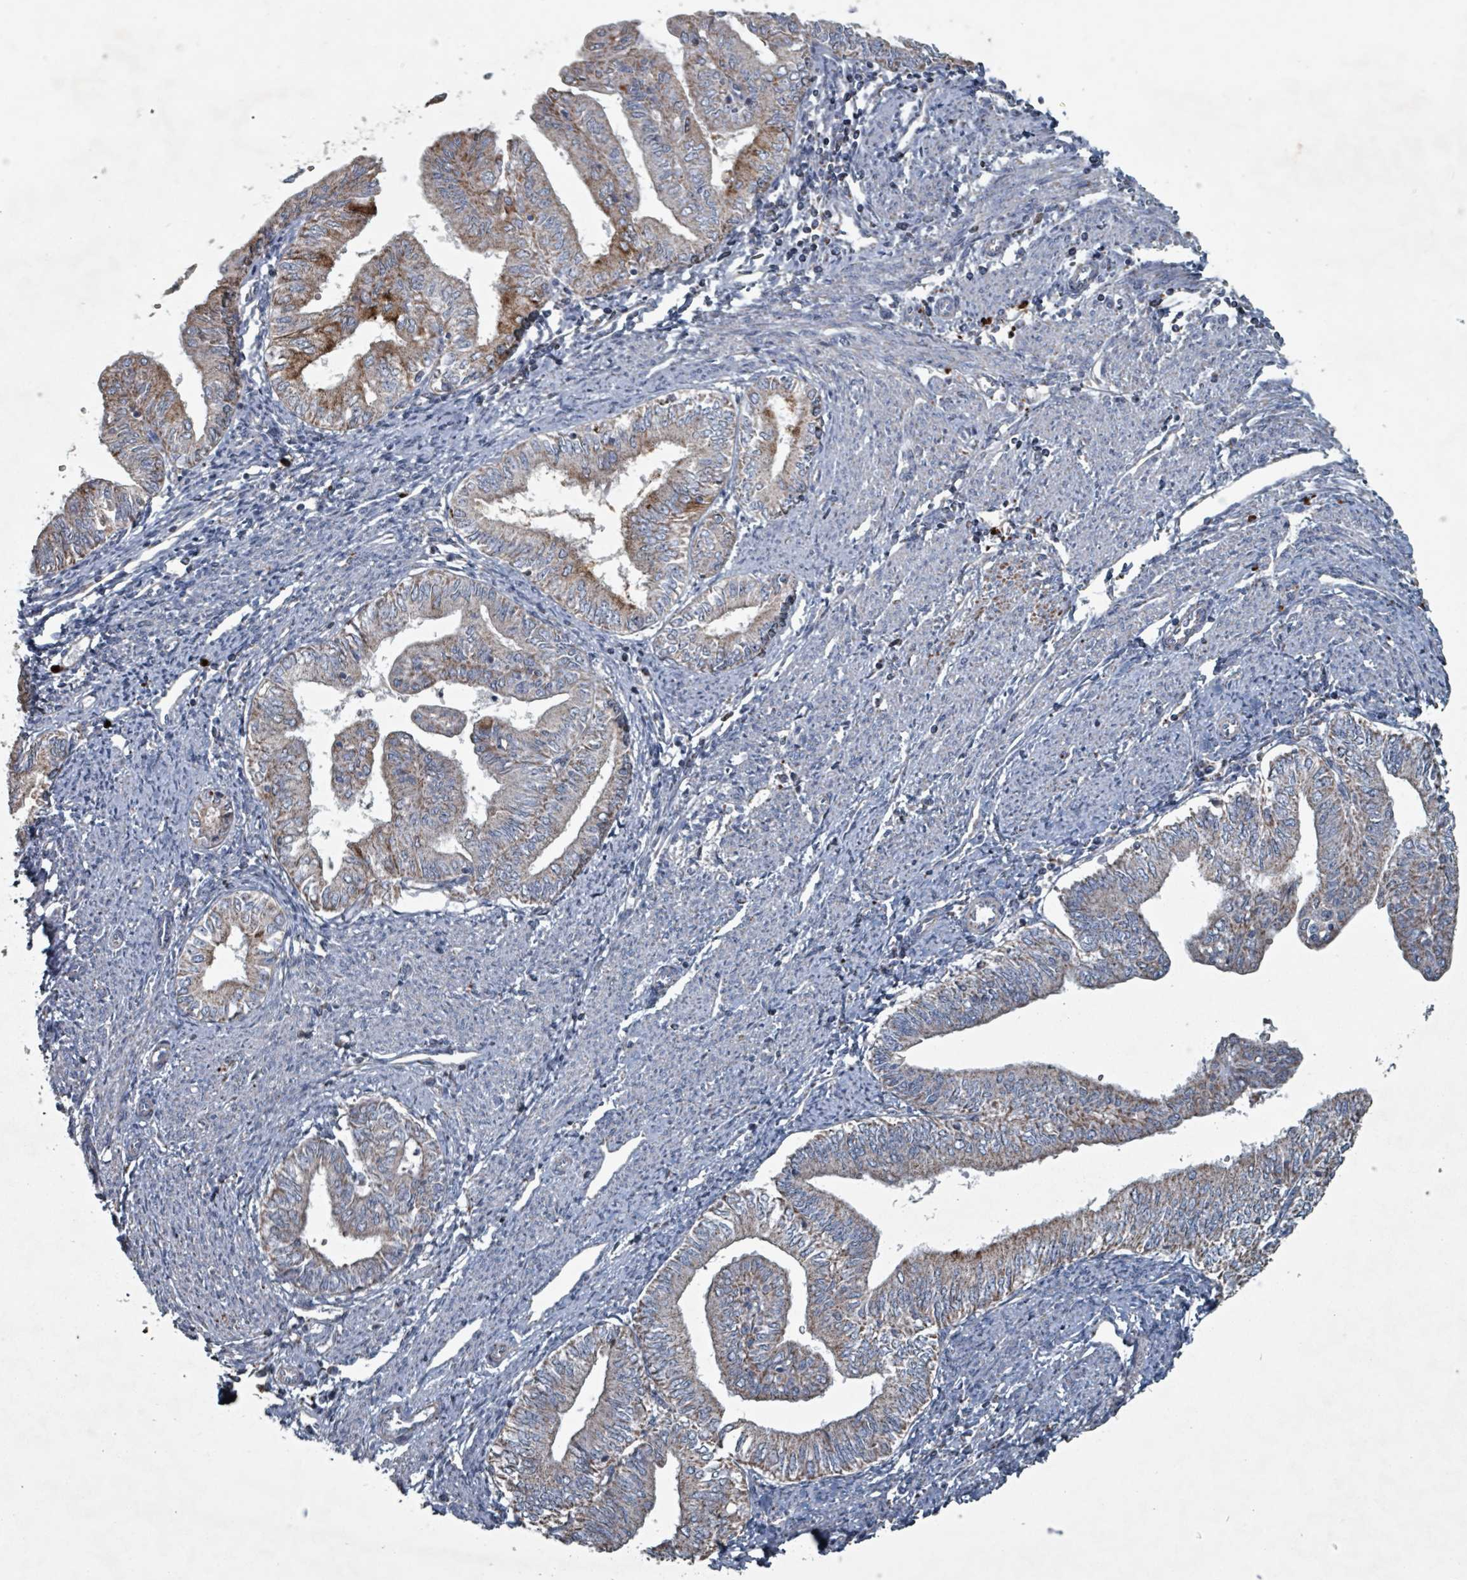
{"staining": {"intensity": "strong", "quantity": "<25%", "location": "cytoplasmic/membranous"}, "tissue": "endometrial cancer", "cell_type": "Tumor cells", "image_type": "cancer", "snomed": [{"axis": "morphology", "description": "Adenocarcinoma, NOS"}, {"axis": "topography", "description": "Endometrium"}], "caption": "A medium amount of strong cytoplasmic/membranous positivity is present in approximately <25% of tumor cells in endometrial cancer tissue.", "gene": "ABHD18", "patient": {"sex": "female", "age": 66}}